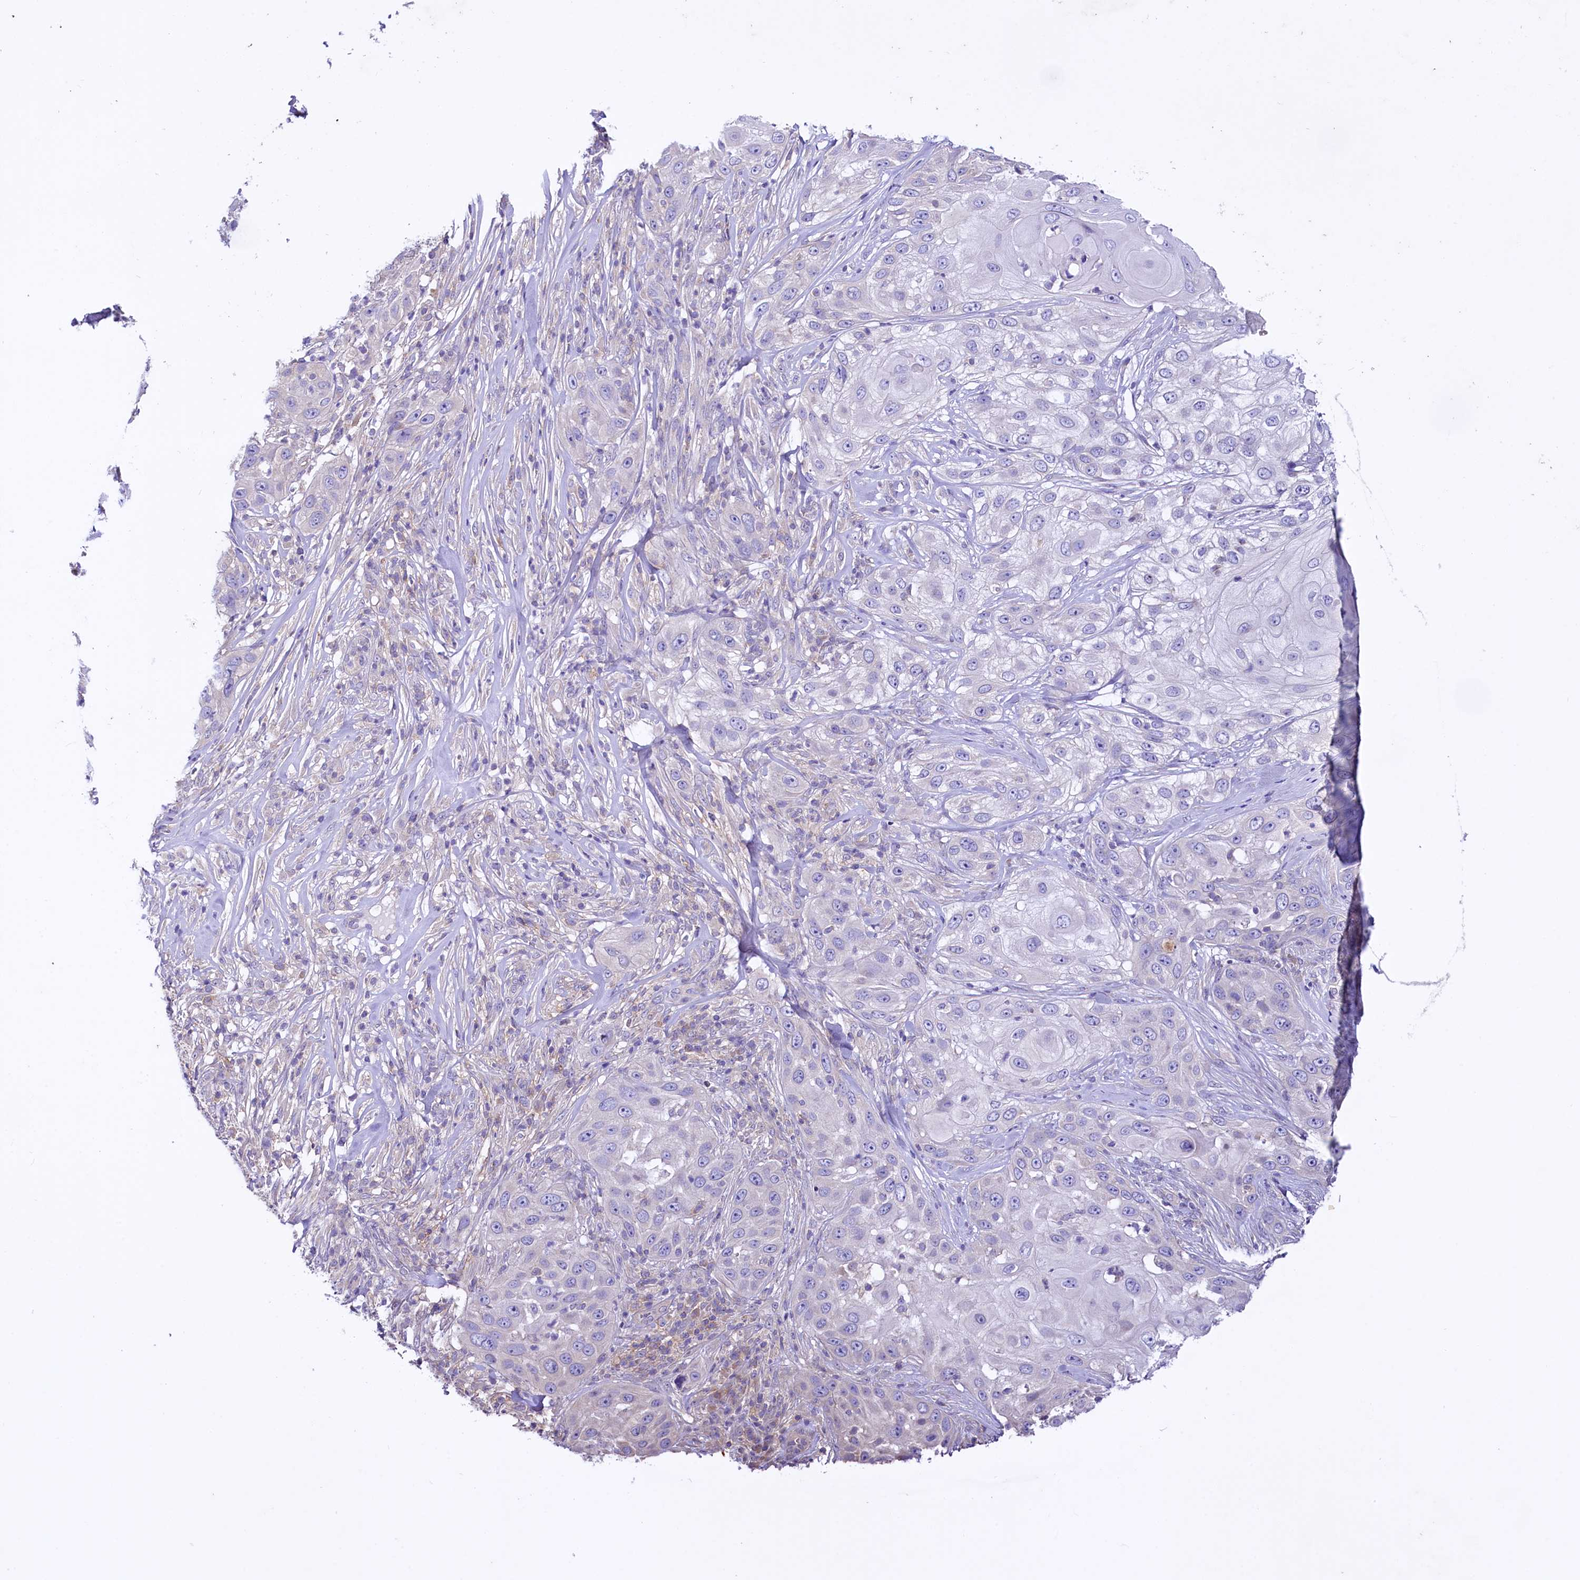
{"staining": {"intensity": "negative", "quantity": "none", "location": "none"}, "tissue": "skin cancer", "cell_type": "Tumor cells", "image_type": "cancer", "snomed": [{"axis": "morphology", "description": "Squamous cell carcinoma, NOS"}, {"axis": "topography", "description": "Skin"}], "caption": "Skin cancer (squamous cell carcinoma) was stained to show a protein in brown. There is no significant staining in tumor cells.", "gene": "CEP295", "patient": {"sex": "female", "age": 44}}